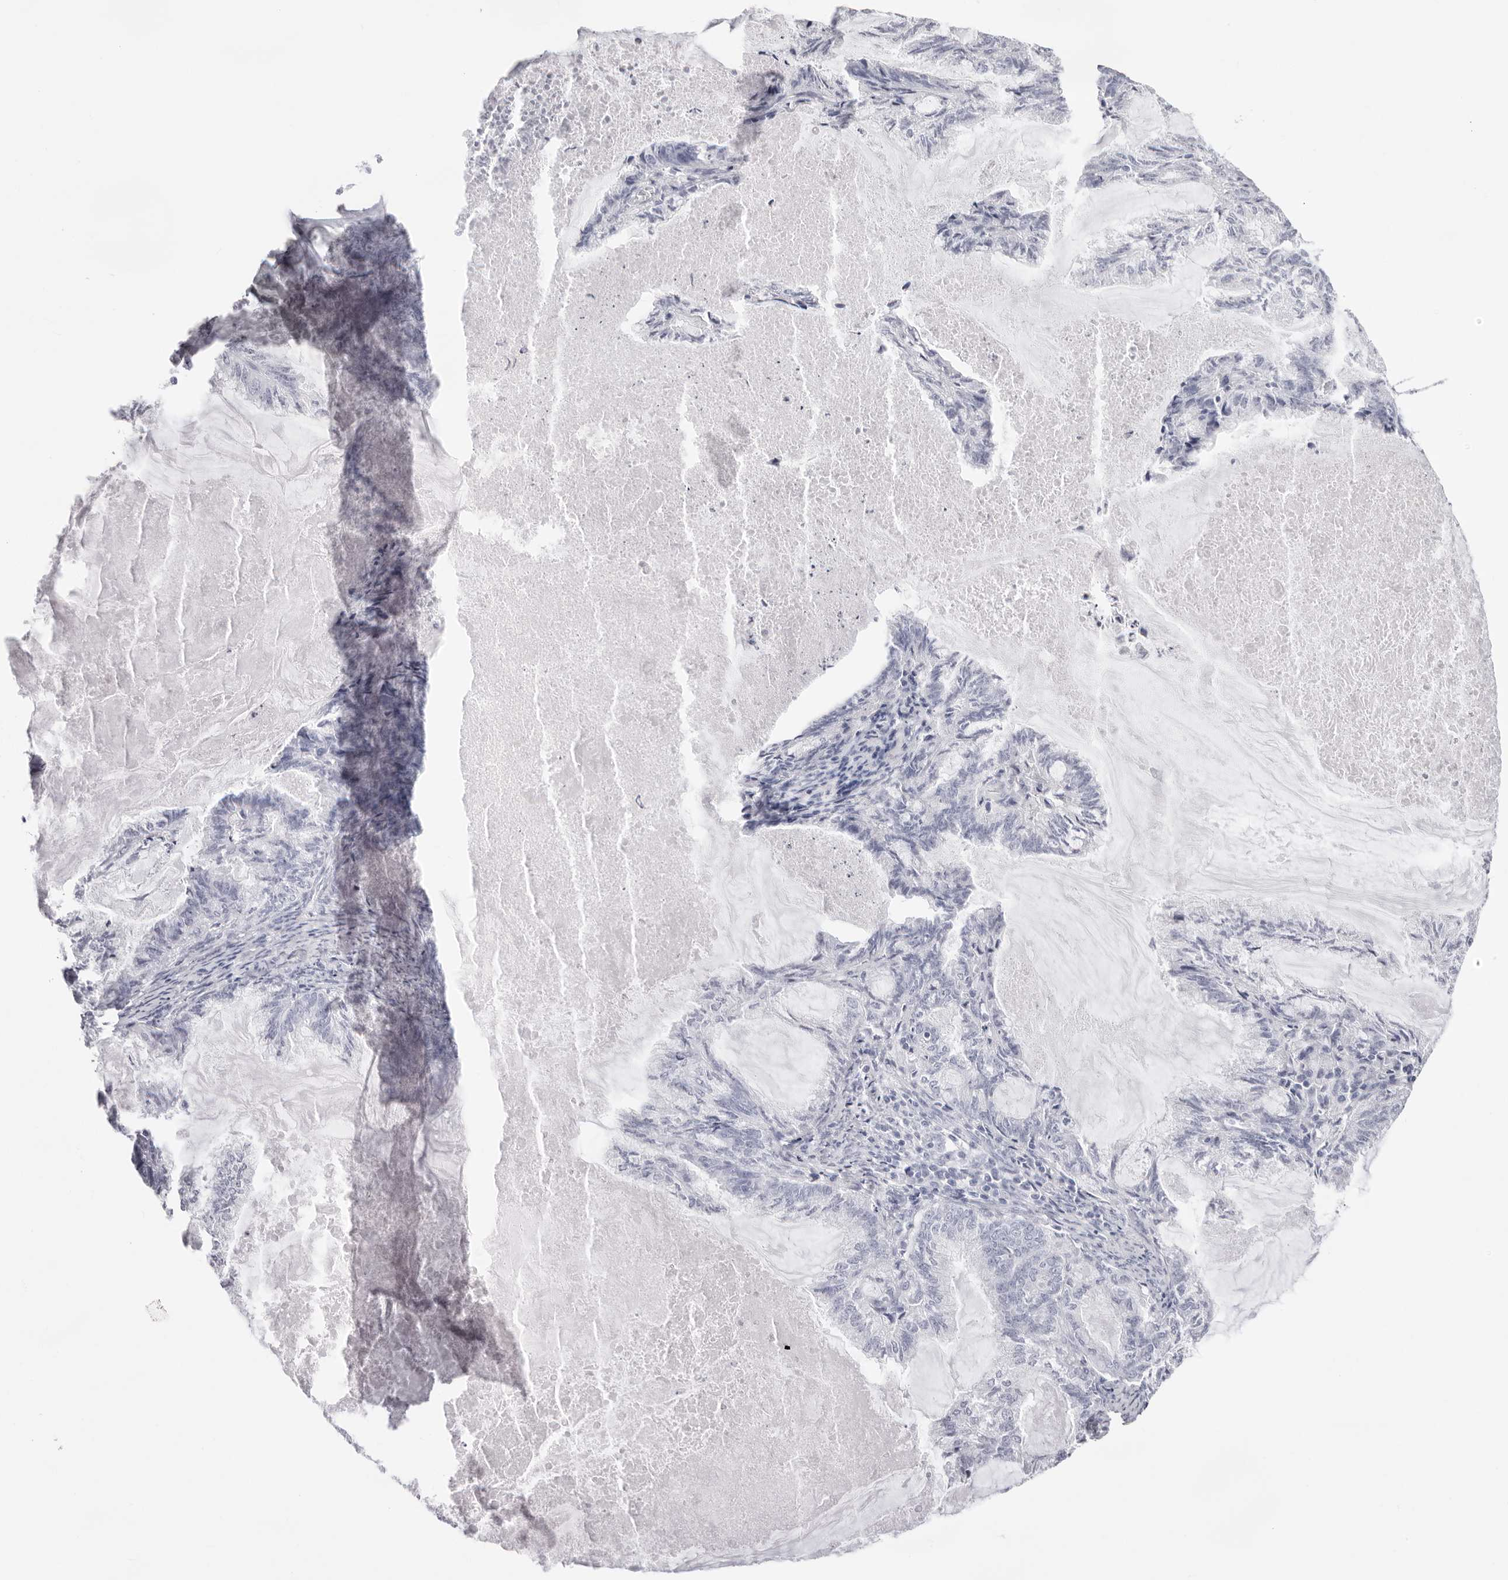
{"staining": {"intensity": "negative", "quantity": "none", "location": "none"}, "tissue": "endometrial cancer", "cell_type": "Tumor cells", "image_type": "cancer", "snomed": [{"axis": "morphology", "description": "Adenocarcinoma, NOS"}, {"axis": "topography", "description": "Endometrium"}], "caption": "Tumor cells are negative for brown protein staining in endometrial adenocarcinoma.", "gene": "INSL3", "patient": {"sex": "female", "age": 86}}